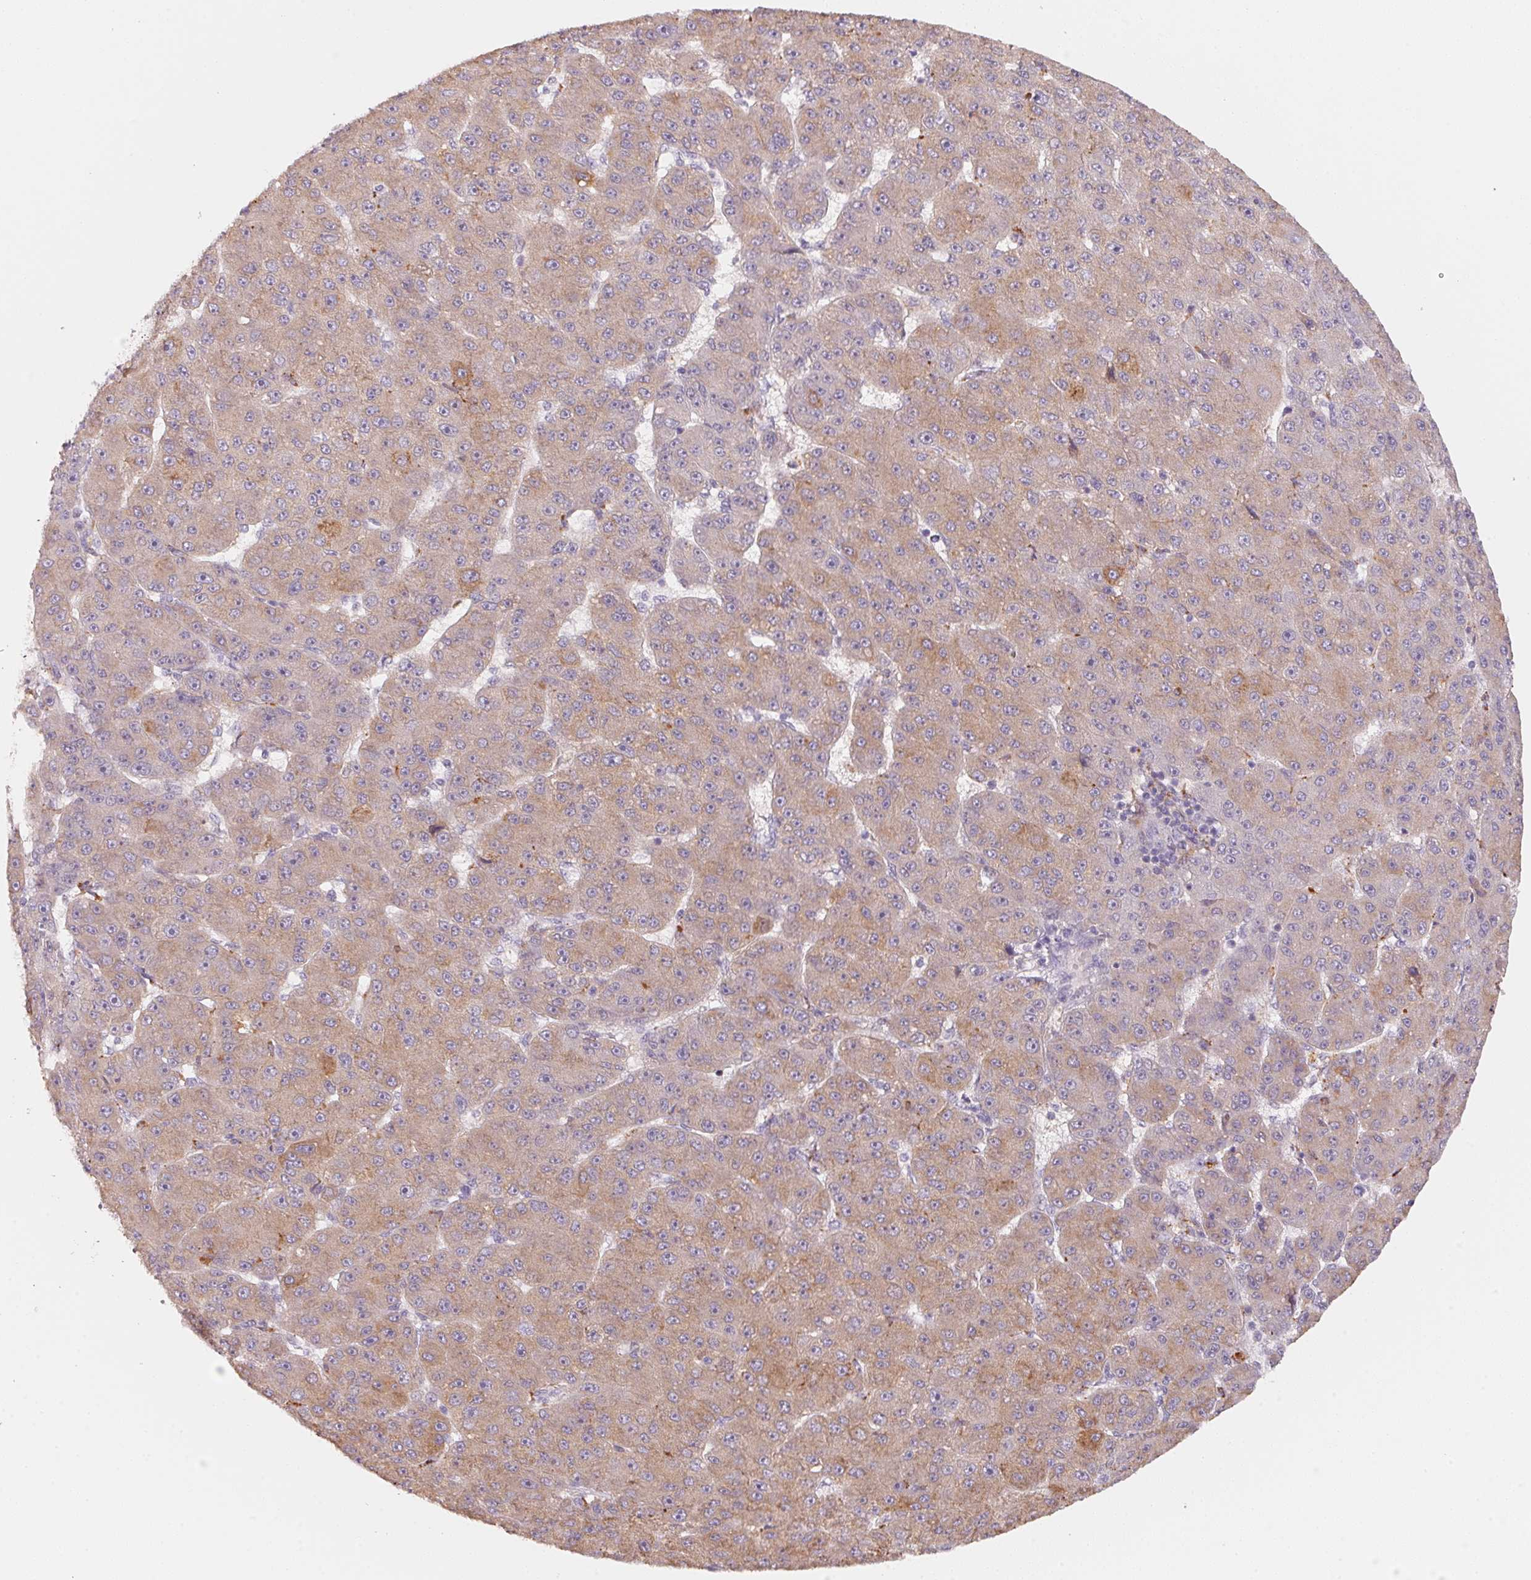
{"staining": {"intensity": "weak", "quantity": ">75%", "location": "cytoplasmic/membranous"}, "tissue": "liver cancer", "cell_type": "Tumor cells", "image_type": "cancer", "snomed": [{"axis": "morphology", "description": "Carcinoma, Hepatocellular, NOS"}, {"axis": "topography", "description": "Liver"}], "caption": "Liver cancer (hepatocellular carcinoma) stained with DAB (3,3'-diaminobenzidine) immunohistochemistry displays low levels of weak cytoplasmic/membranous staining in about >75% of tumor cells.", "gene": "TREH", "patient": {"sex": "male", "age": 67}}